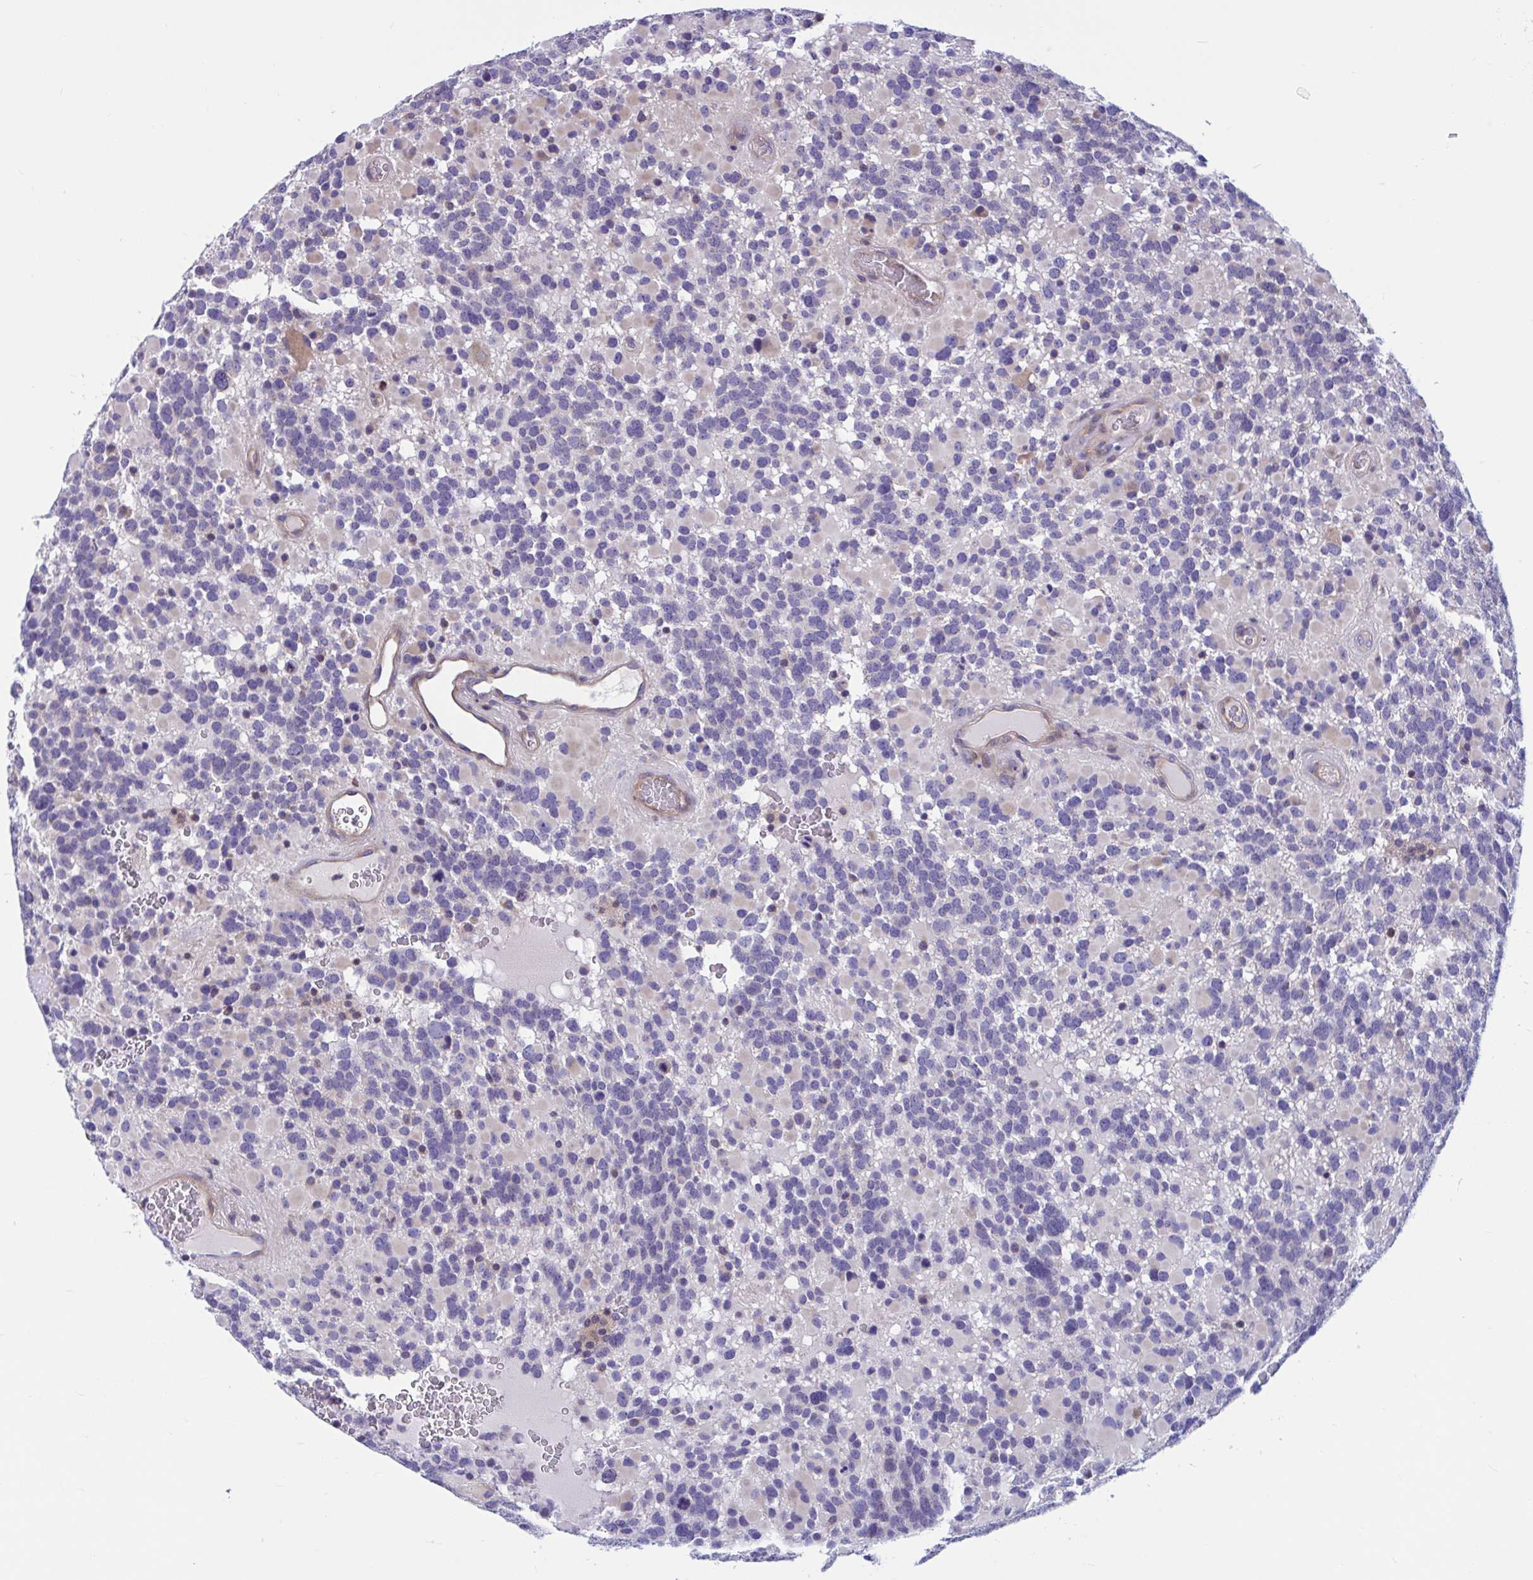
{"staining": {"intensity": "negative", "quantity": "none", "location": "none"}, "tissue": "glioma", "cell_type": "Tumor cells", "image_type": "cancer", "snomed": [{"axis": "morphology", "description": "Glioma, malignant, High grade"}, {"axis": "topography", "description": "Brain"}], "caption": "Immunohistochemistry (IHC) of glioma shows no staining in tumor cells.", "gene": "WBP1", "patient": {"sex": "female", "age": 40}}